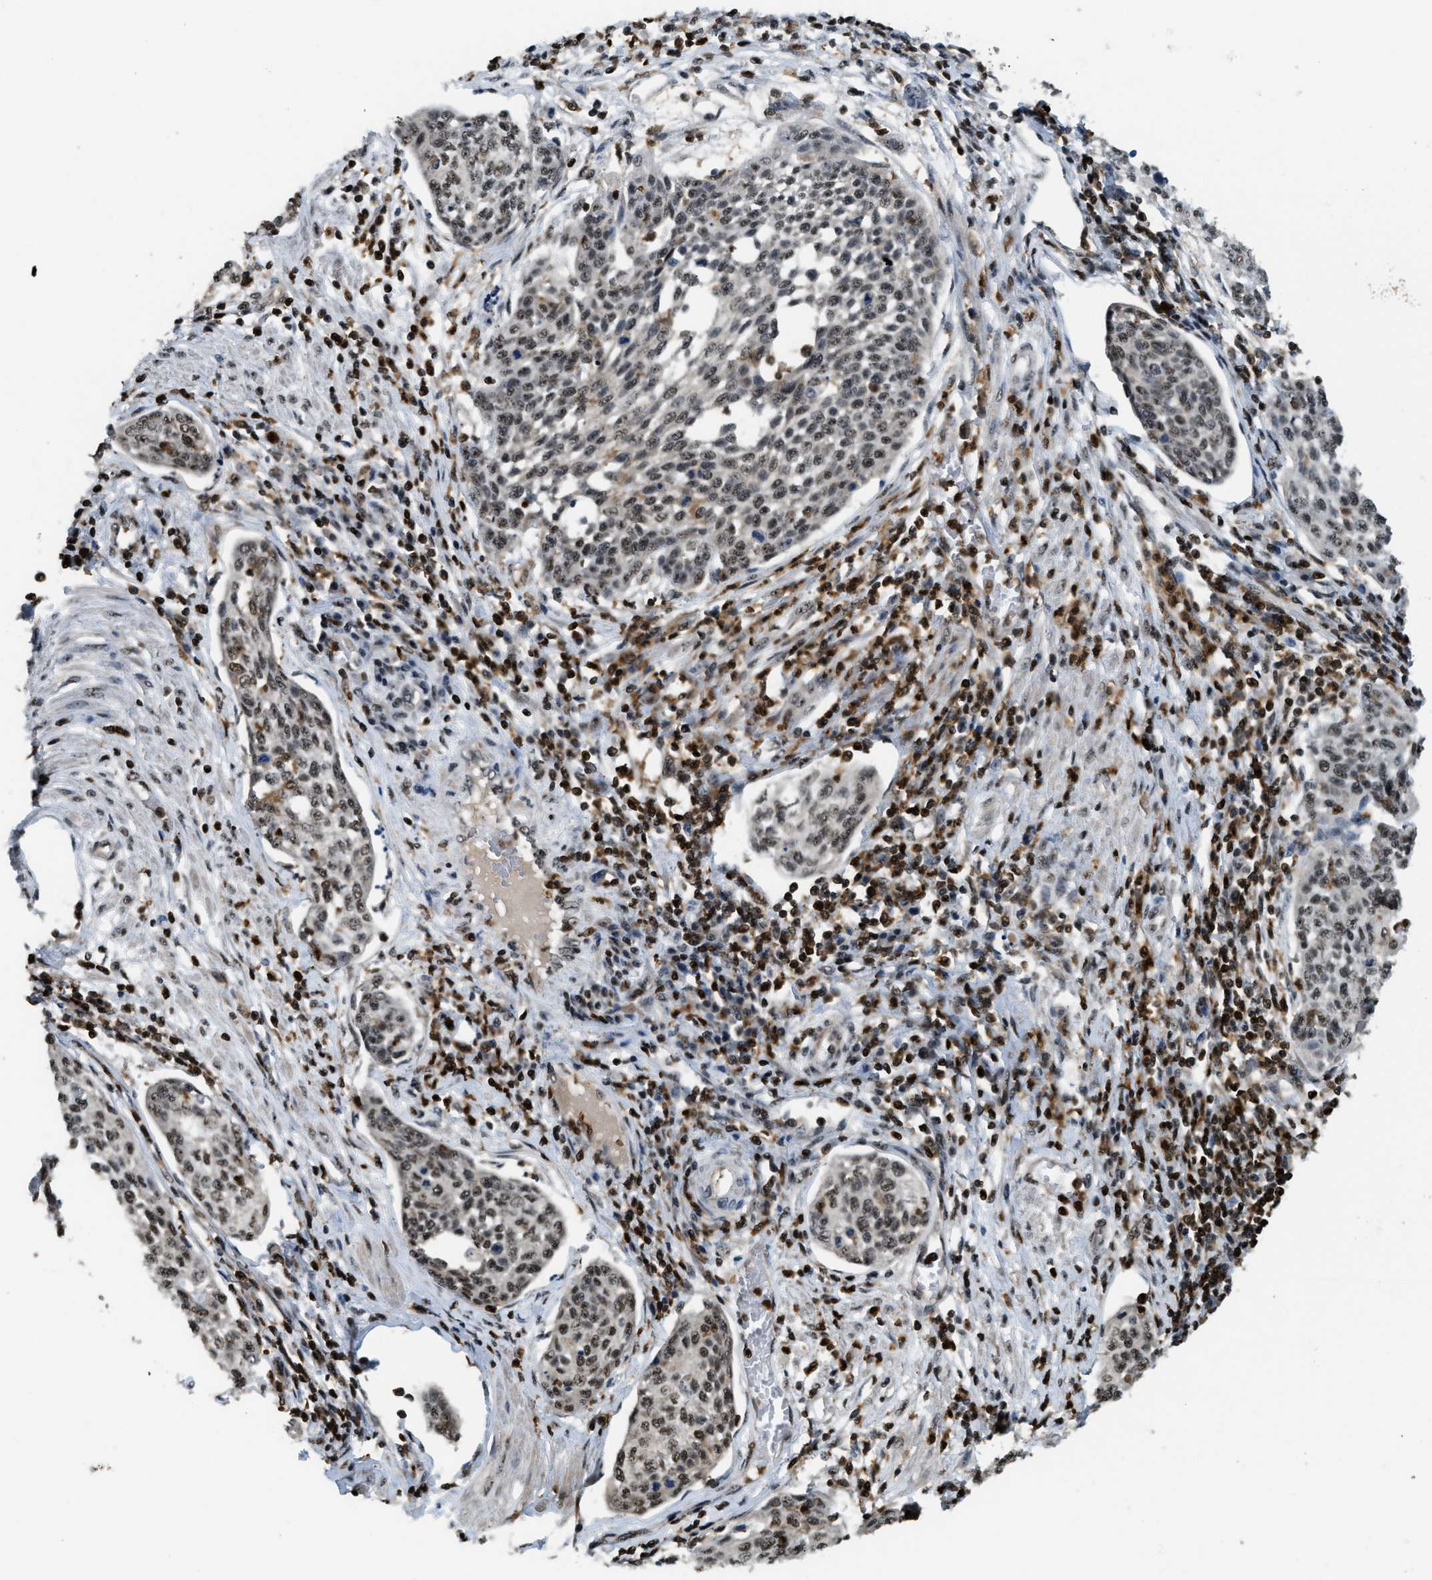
{"staining": {"intensity": "moderate", "quantity": ">75%", "location": "nuclear"}, "tissue": "cervical cancer", "cell_type": "Tumor cells", "image_type": "cancer", "snomed": [{"axis": "morphology", "description": "Squamous cell carcinoma, NOS"}, {"axis": "topography", "description": "Cervix"}], "caption": "Immunohistochemistry image of neoplastic tissue: cervical cancer (squamous cell carcinoma) stained using immunohistochemistry reveals medium levels of moderate protein expression localized specifically in the nuclear of tumor cells, appearing as a nuclear brown color.", "gene": "E2F1", "patient": {"sex": "female", "age": 34}}